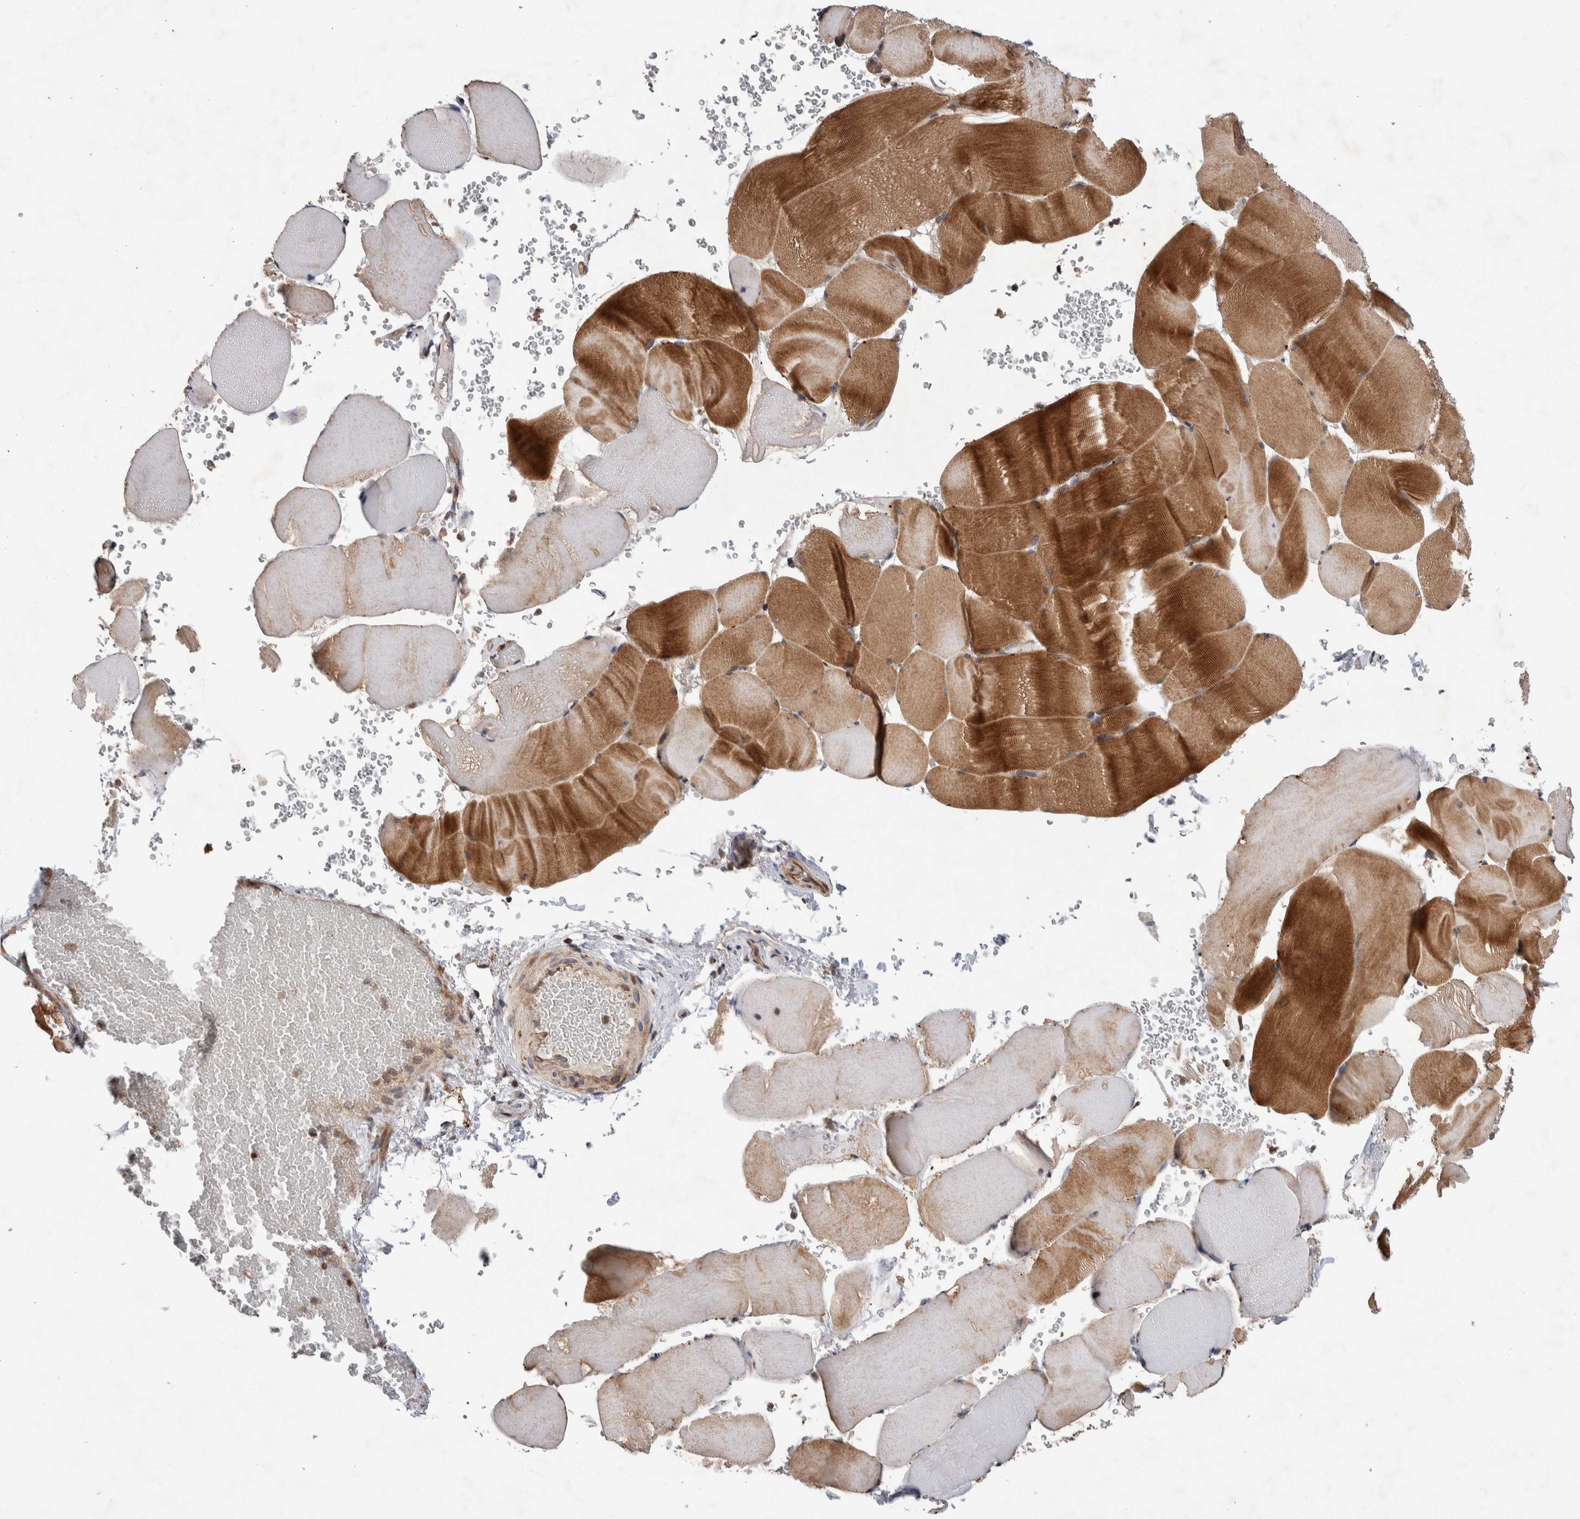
{"staining": {"intensity": "strong", "quantity": "25%-75%", "location": "cytoplasmic/membranous"}, "tissue": "skeletal muscle", "cell_type": "Myocytes", "image_type": "normal", "snomed": [{"axis": "morphology", "description": "Normal tissue, NOS"}, {"axis": "topography", "description": "Skeletal muscle"}], "caption": "DAB immunohistochemical staining of normal skeletal muscle exhibits strong cytoplasmic/membranous protein expression in approximately 25%-75% of myocytes.", "gene": "LZTS1", "patient": {"sex": "male", "age": 62}}